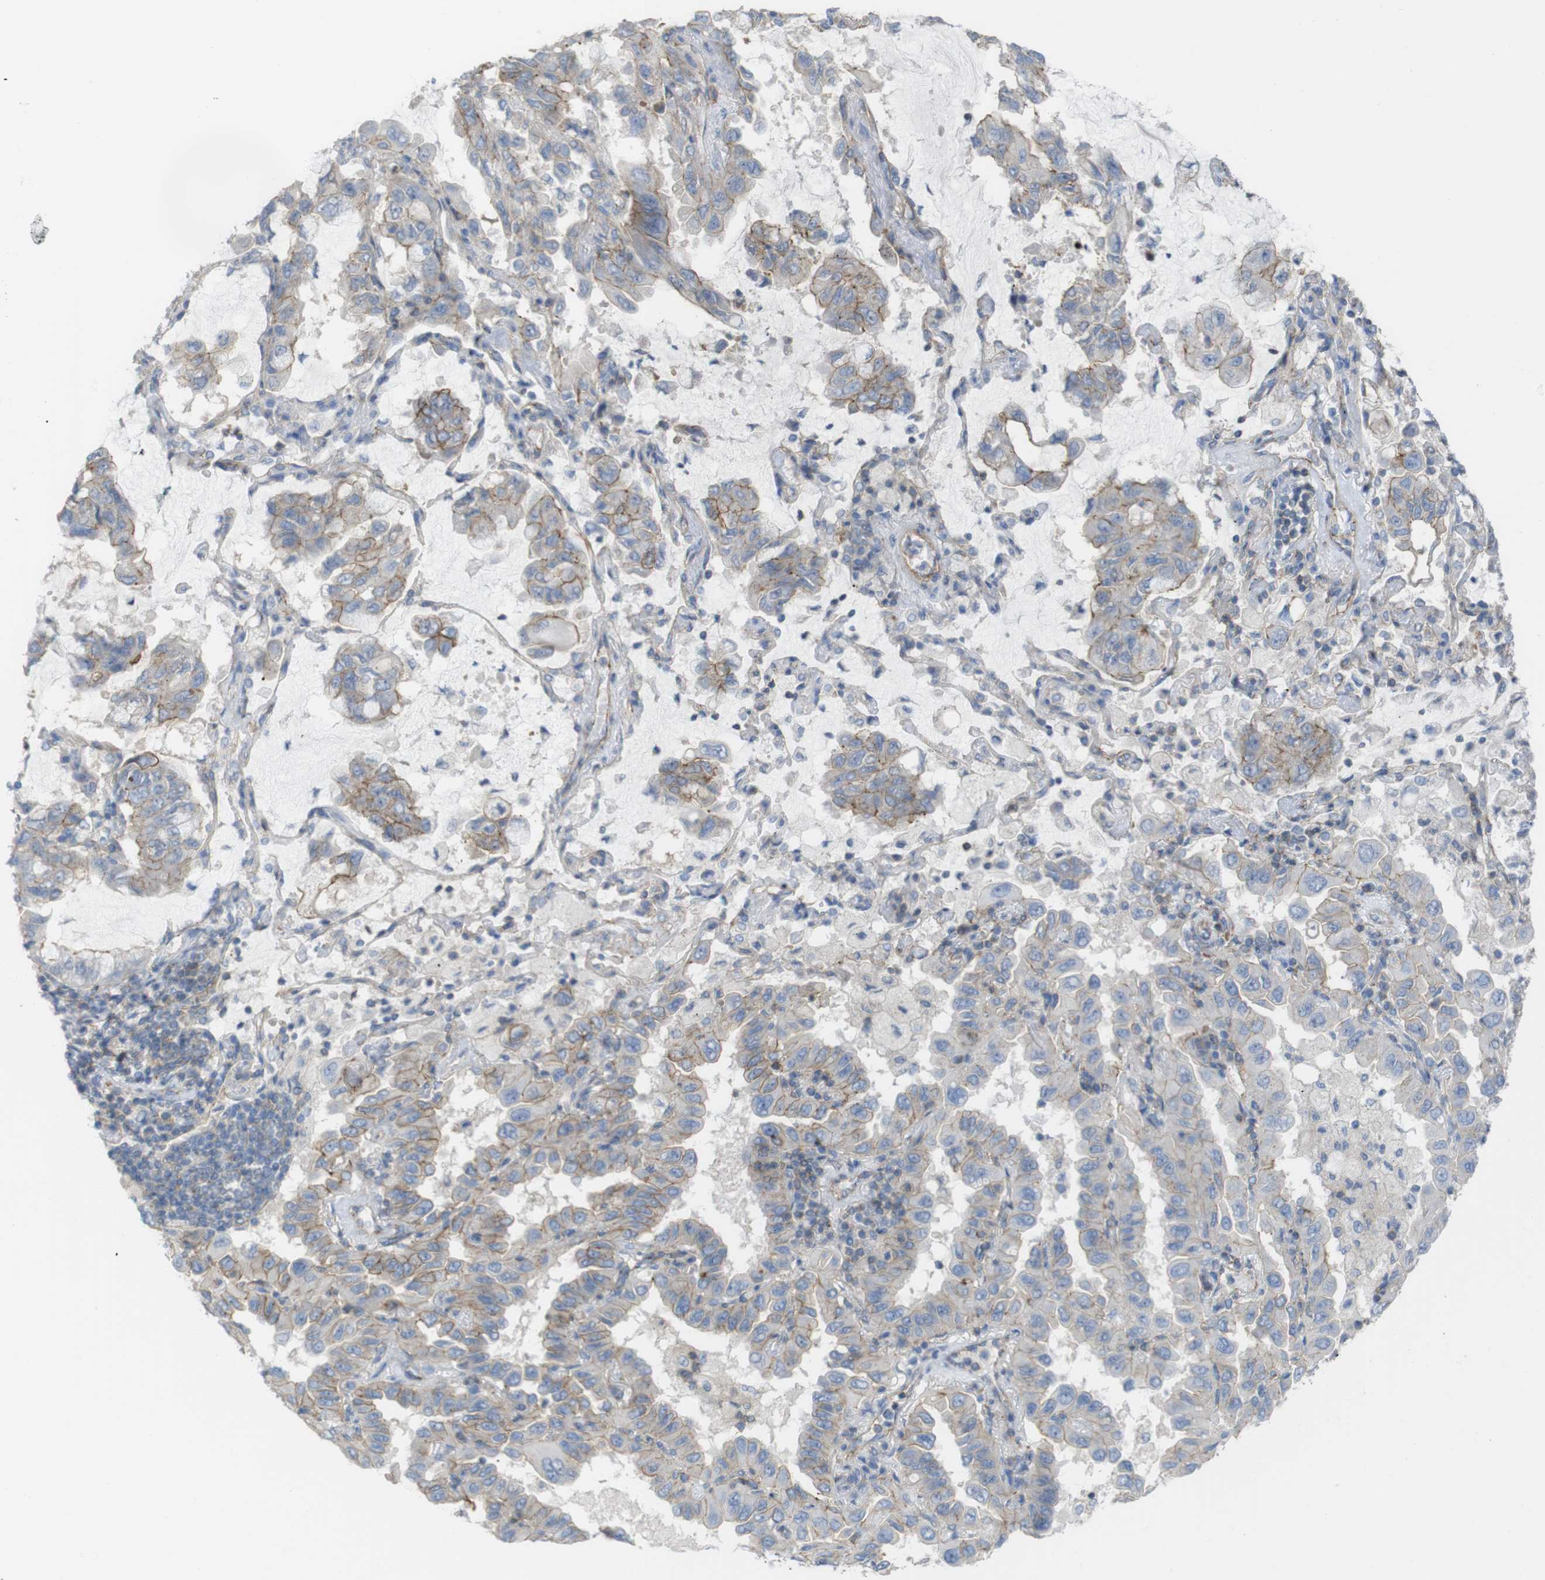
{"staining": {"intensity": "weak", "quantity": "25%-75%", "location": "cytoplasmic/membranous"}, "tissue": "lung cancer", "cell_type": "Tumor cells", "image_type": "cancer", "snomed": [{"axis": "morphology", "description": "Adenocarcinoma, NOS"}, {"axis": "topography", "description": "Lung"}], "caption": "IHC of lung adenocarcinoma demonstrates low levels of weak cytoplasmic/membranous positivity in about 25%-75% of tumor cells. (IHC, brightfield microscopy, high magnification).", "gene": "PREX2", "patient": {"sex": "male", "age": 64}}